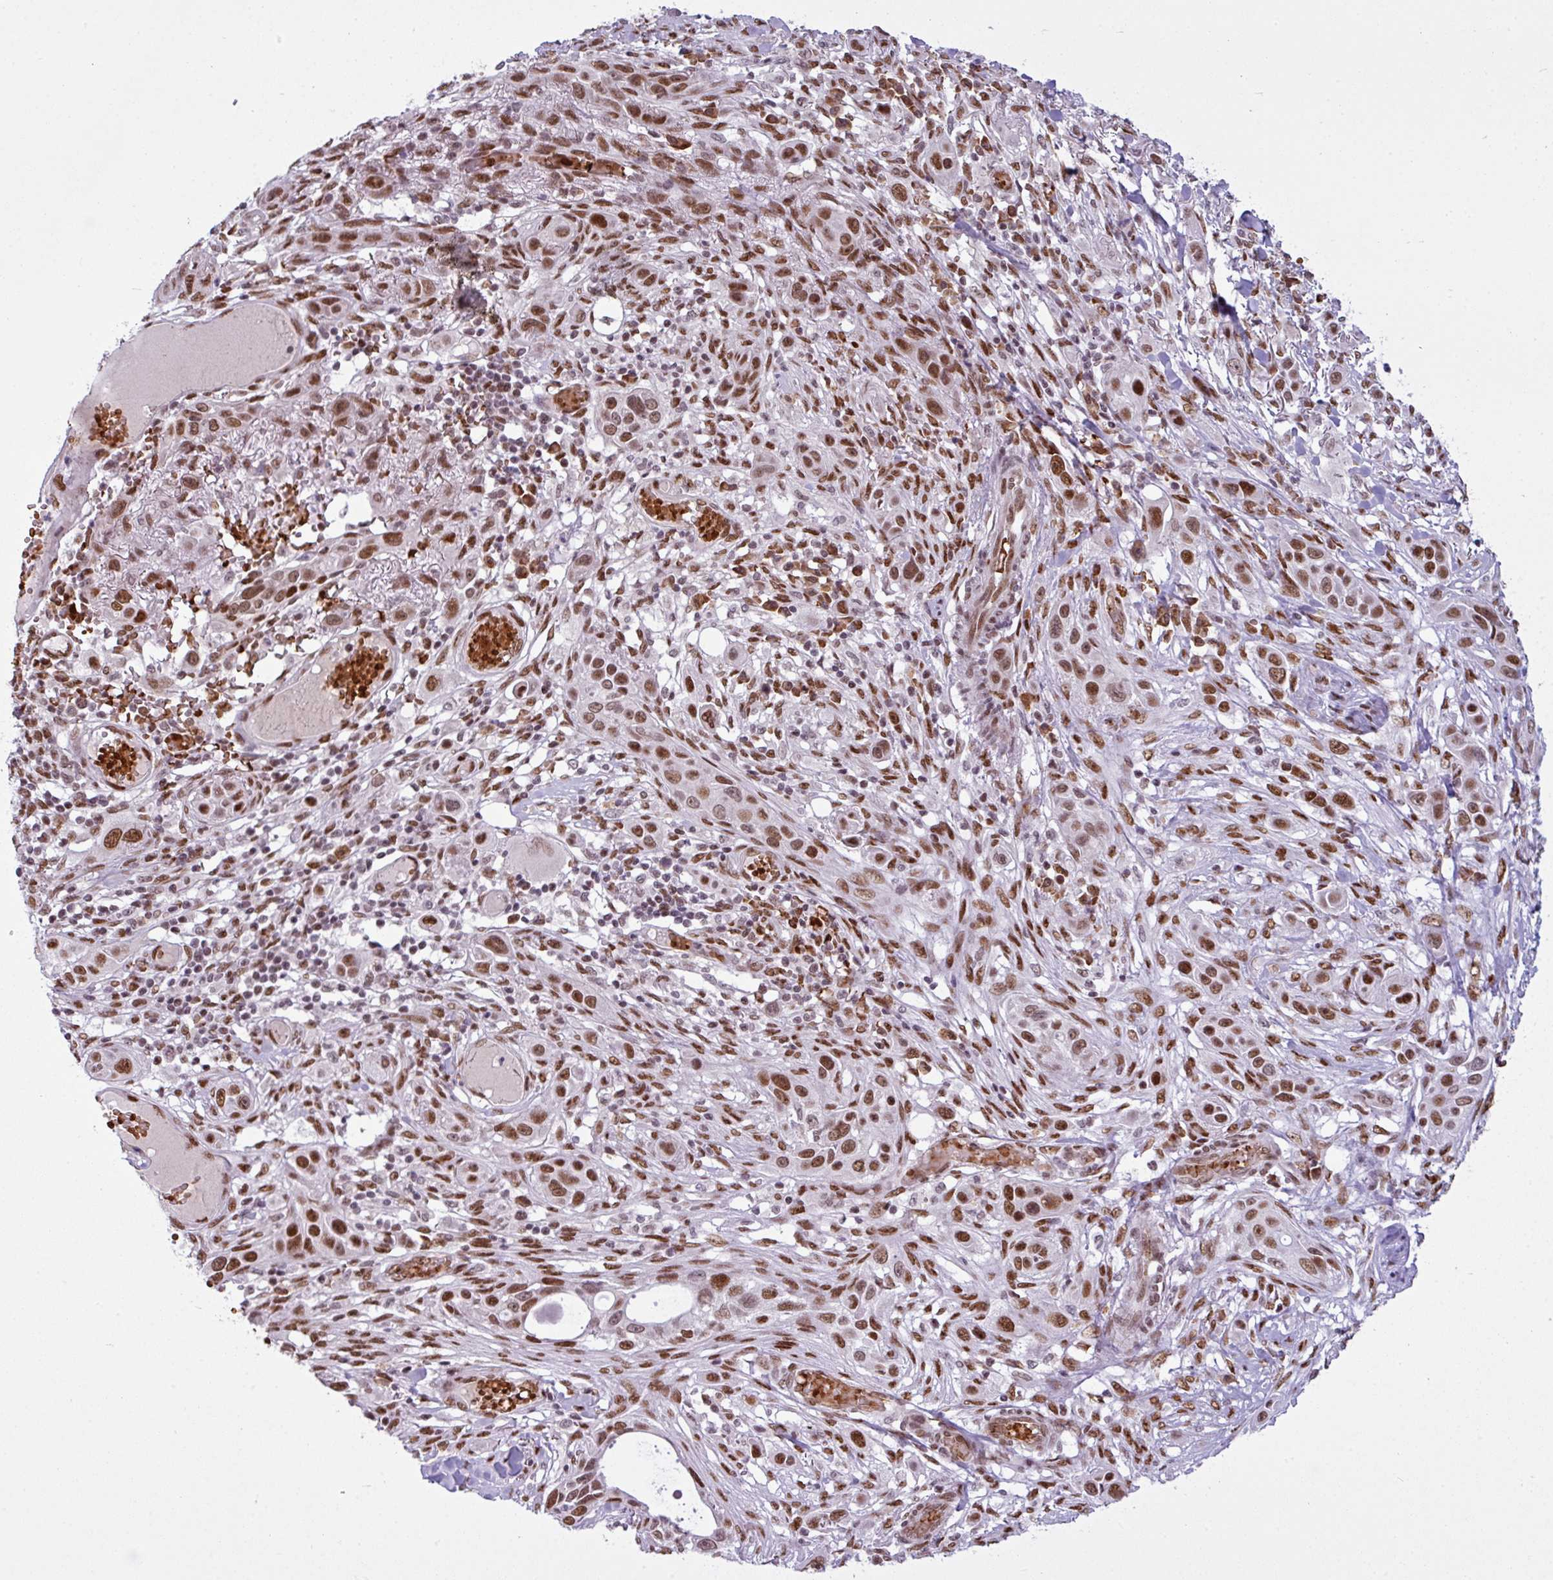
{"staining": {"intensity": "moderate", "quantity": ">75%", "location": "nuclear"}, "tissue": "skin cancer", "cell_type": "Tumor cells", "image_type": "cancer", "snomed": [{"axis": "morphology", "description": "Squamous cell carcinoma, NOS"}, {"axis": "topography", "description": "Skin"}], "caption": "Protein staining shows moderate nuclear positivity in approximately >75% of tumor cells in squamous cell carcinoma (skin).", "gene": "PRDM5", "patient": {"sex": "female", "age": 69}}